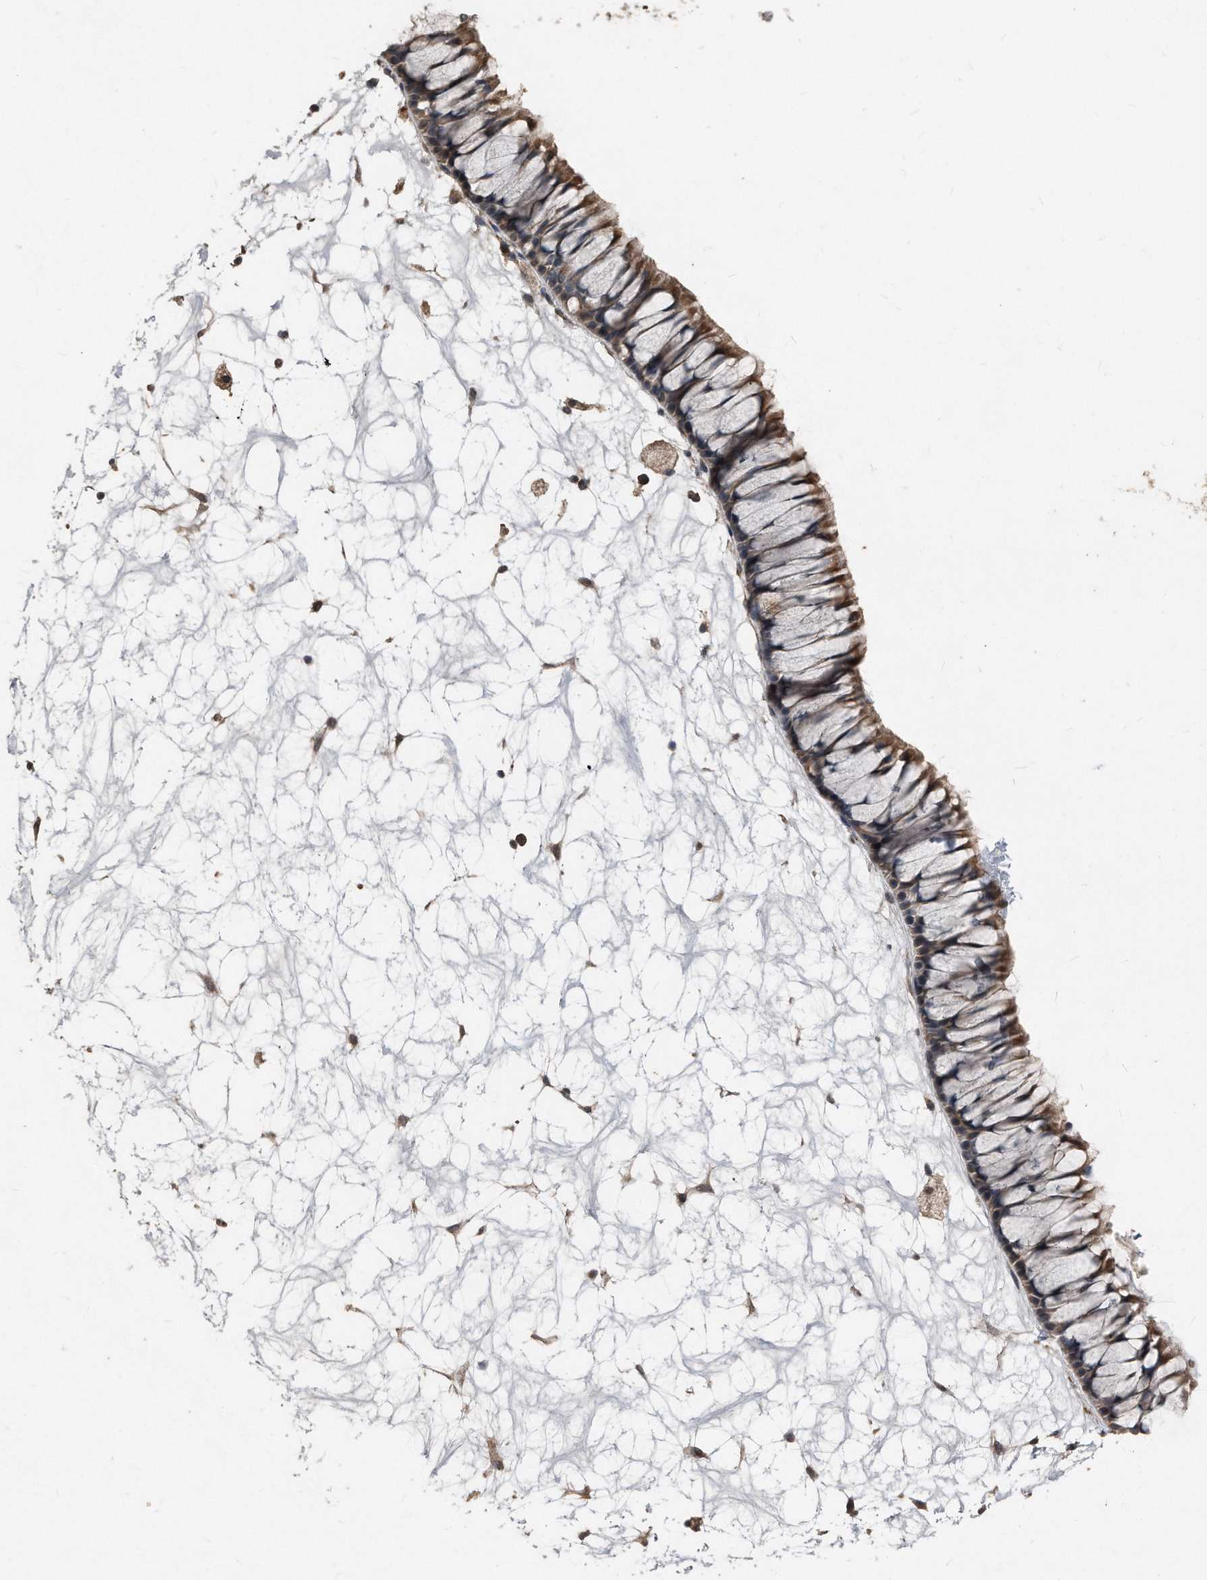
{"staining": {"intensity": "moderate", "quantity": ">75%", "location": "cytoplasmic/membranous"}, "tissue": "nasopharynx", "cell_type": "Respiratory epithelial cells", "image_type": "normal", "snomed": [{"axis": "morphology", "description": "Normal tissue, NOS"}, {"axis": "topography", "description": "Nasopharynx"}], "caption": "Immunohistochemistry (IHC) photomicrograph of benign nasopharynx stained for a protein (brown), which reveals medium levels of moderate cytoplasmic/membranous positivity in about >75% of respiratory epithelial cells.", "gene": "ANKRD10", "patient": {"sex": "male", "age": 64}}